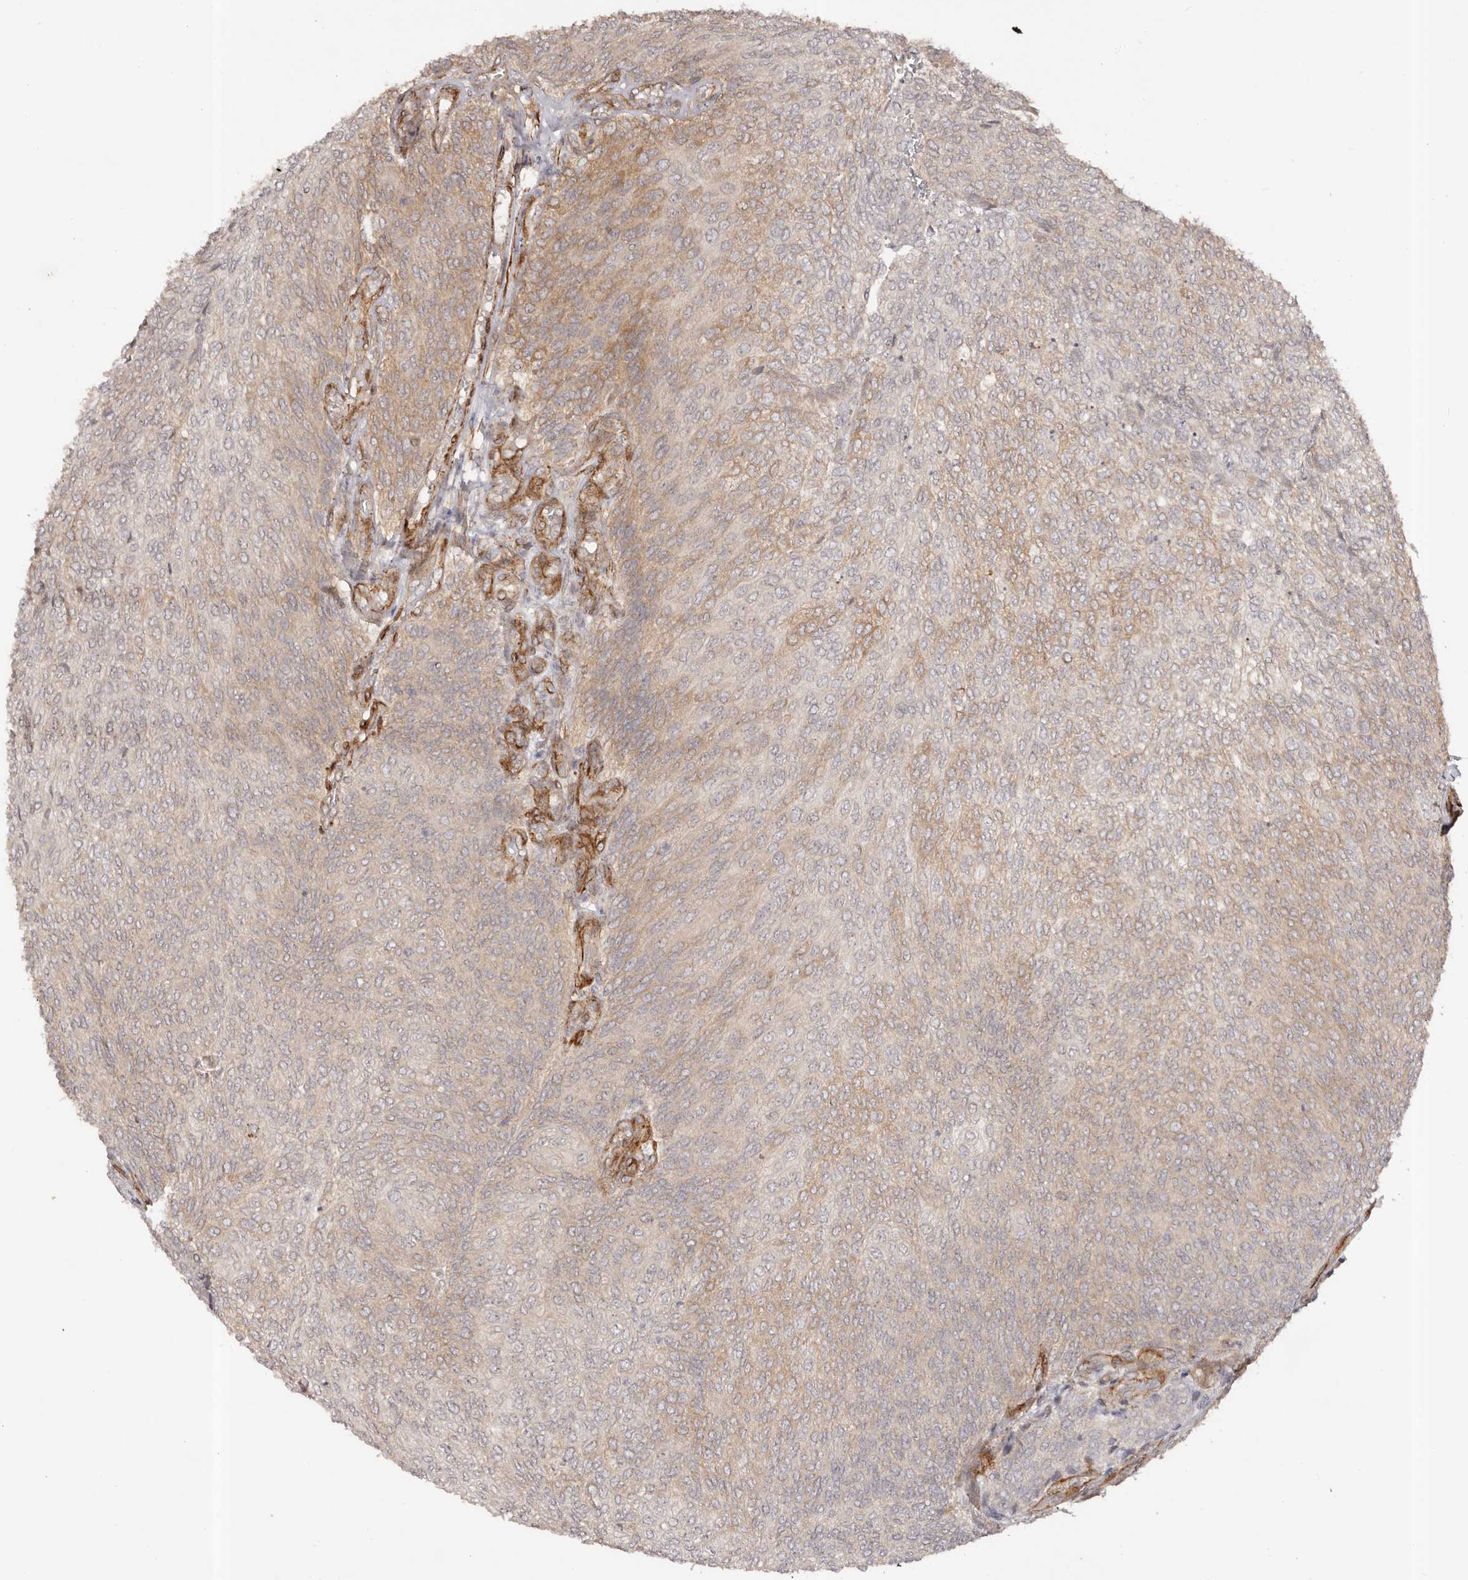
{"staining": {"intensity": "moderate", "quantity": "25%-75%", "location": "cytoplasmic/membranous"}, "tissue": "urothelial cancer", "cell_type": "Tumor cells", "image_type": "cancer", "snomed": [{"axis": "morphology", "description": "Urothelial carcinoma, Low grade"}, {"axis": "topography", "description": "Urinary bladder"}], "caption": "This is an image of immunohistochemistry (IHC) staining of urothelial cancer, which shows moderate staining in the cytoplasmic/membranous of tumor cells.", "gene": "MICAL2", "patient": {"sex": "female", "age": 79}}